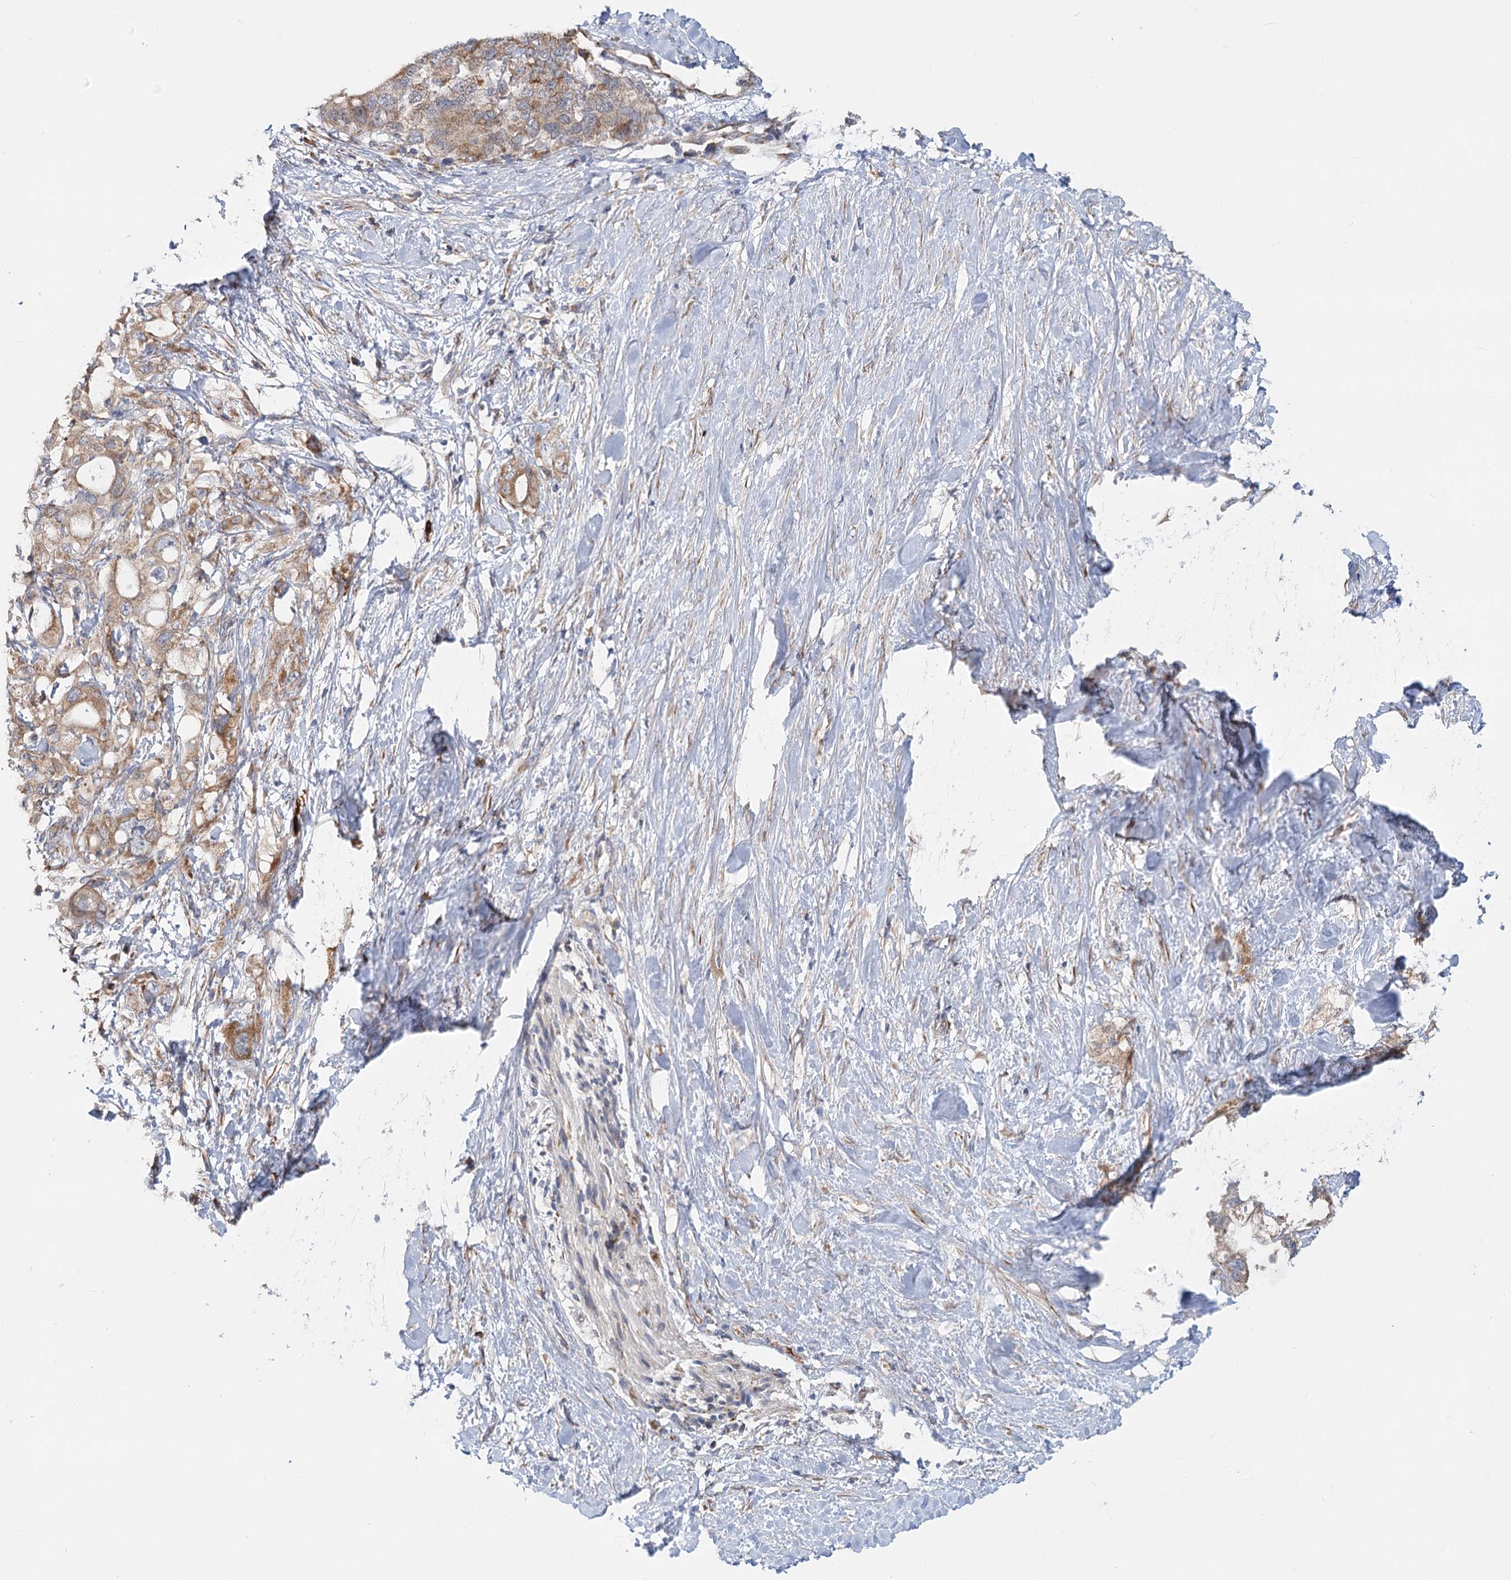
{"staining": {"intensity": "moderate", "quantity": ">75%", "location": "cytoplasmic/membranous"}, "tissue": "pancreatic cancer", "cell_type": "Tumor cells", "image_type": "cancer", "snomed": [{"axis": "morphology", "description": "Adenocarcinoma, NOS"}, {"axis": "topography", "description": "Pancreas"}], "caption": "This histopathology image reveals IHC staining of pancreatic adenocarcinoma, with medium moderate cytoplasmic/membranous staining in approximately >75% of tumor cells.", "gene": "CIB4", "patient": {"sex": "female", "age": 56}}